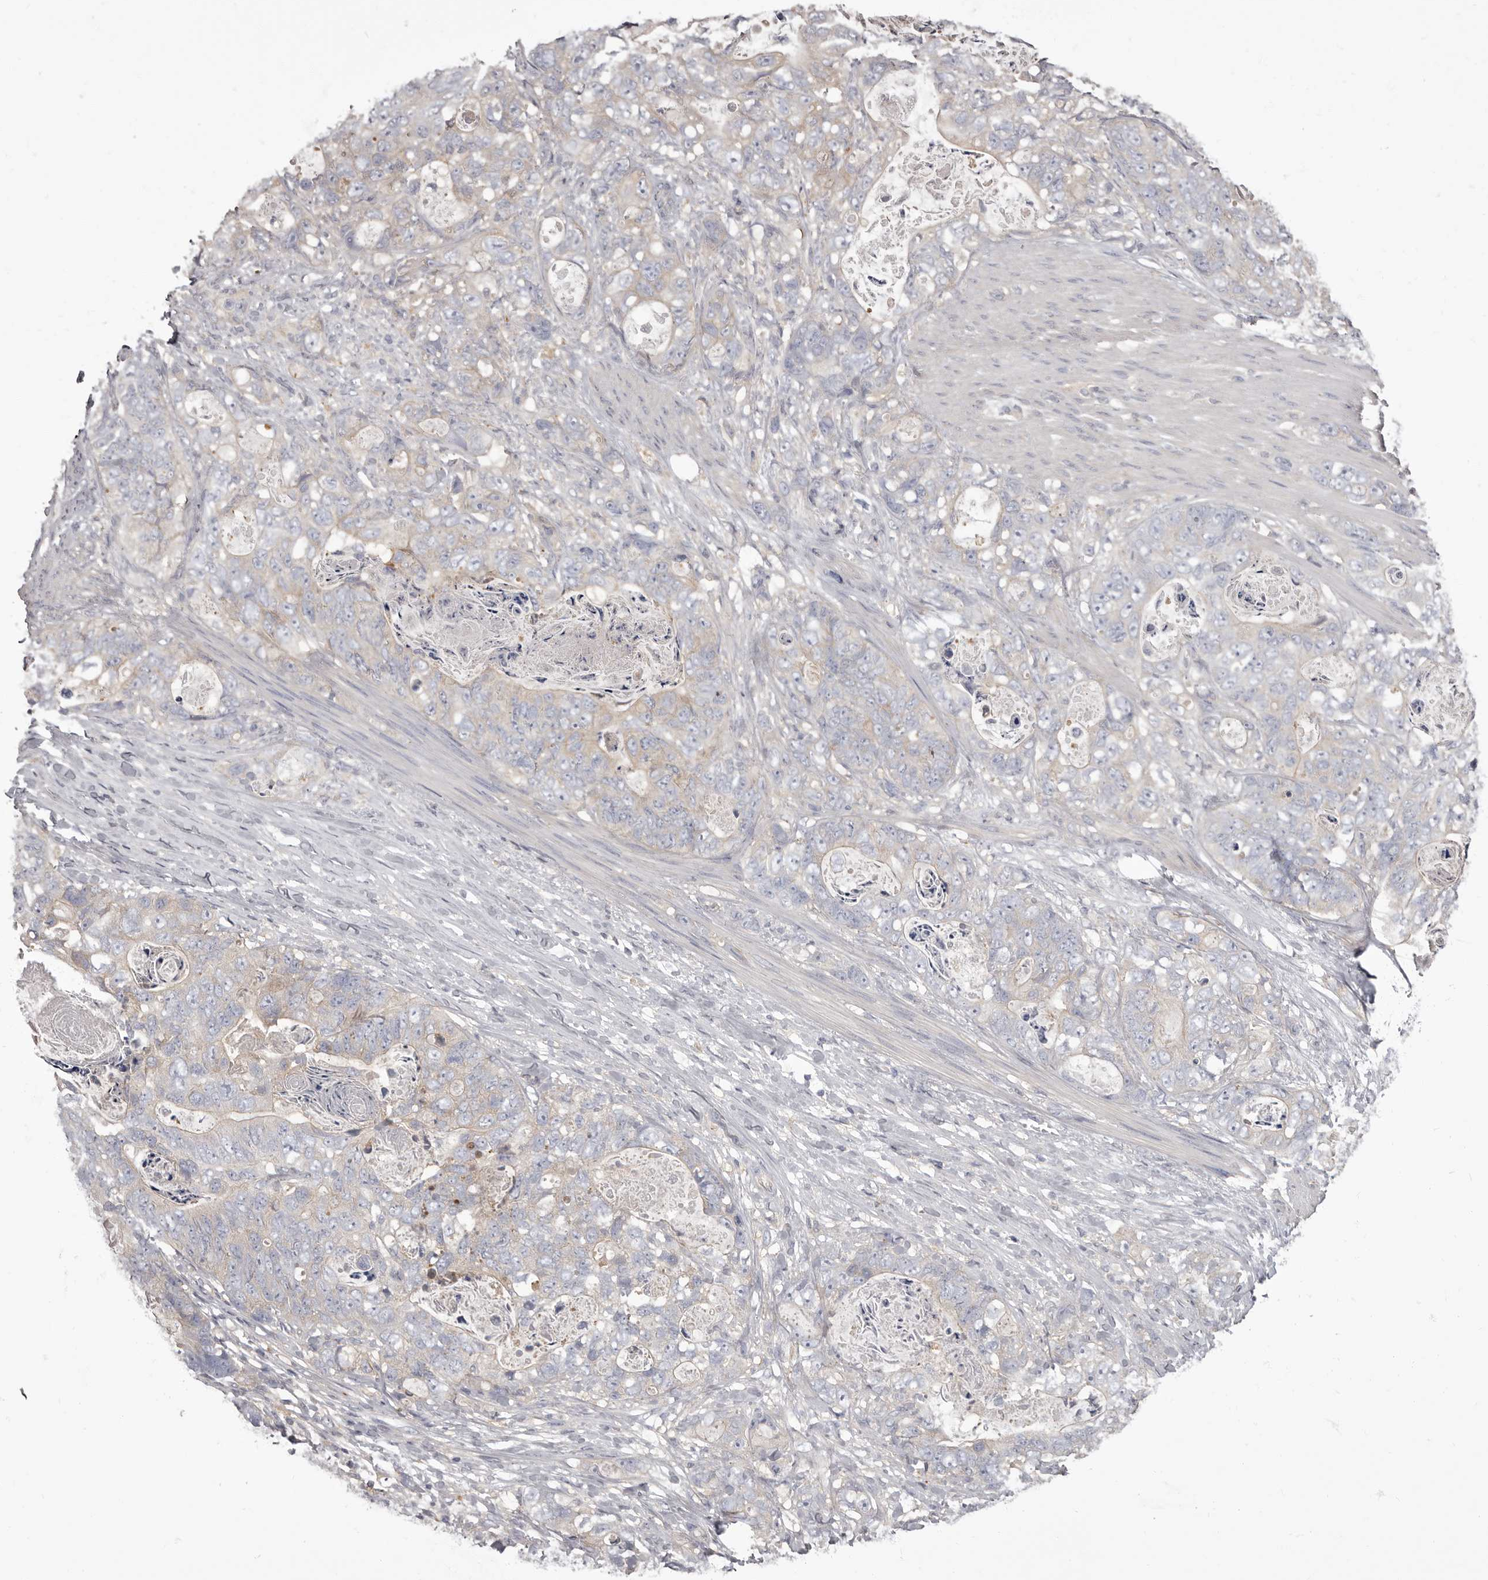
{"staining": {"intensity": "negative", "quantity": "none", "location": "none"}, "tissue": "stomach cancer", "cell_type": "Tumor cells", "image_type": "cancer", "snomed": [{"axis": "morphology", "description": "Normal tissue, NOS"}, {"axis": "morphology", "description": "Adenocarcinoma, NOS"}, {"axis": "topography", "description": "Stomach"}], "caption": "High magnification brightfield microscopy of stomach cancer (adenocarcinoma) stained with DAB (3,3'-diaminobenzidine) (brown) and counterstained with hematoxylin (blue): tumor cells show no significant staining. The staining is performed using DAB brown chromogen with nuclei counter-stained in using hematoxylin.", "gene": "APEH", "patient": {"sex": "female", "age": 89}}